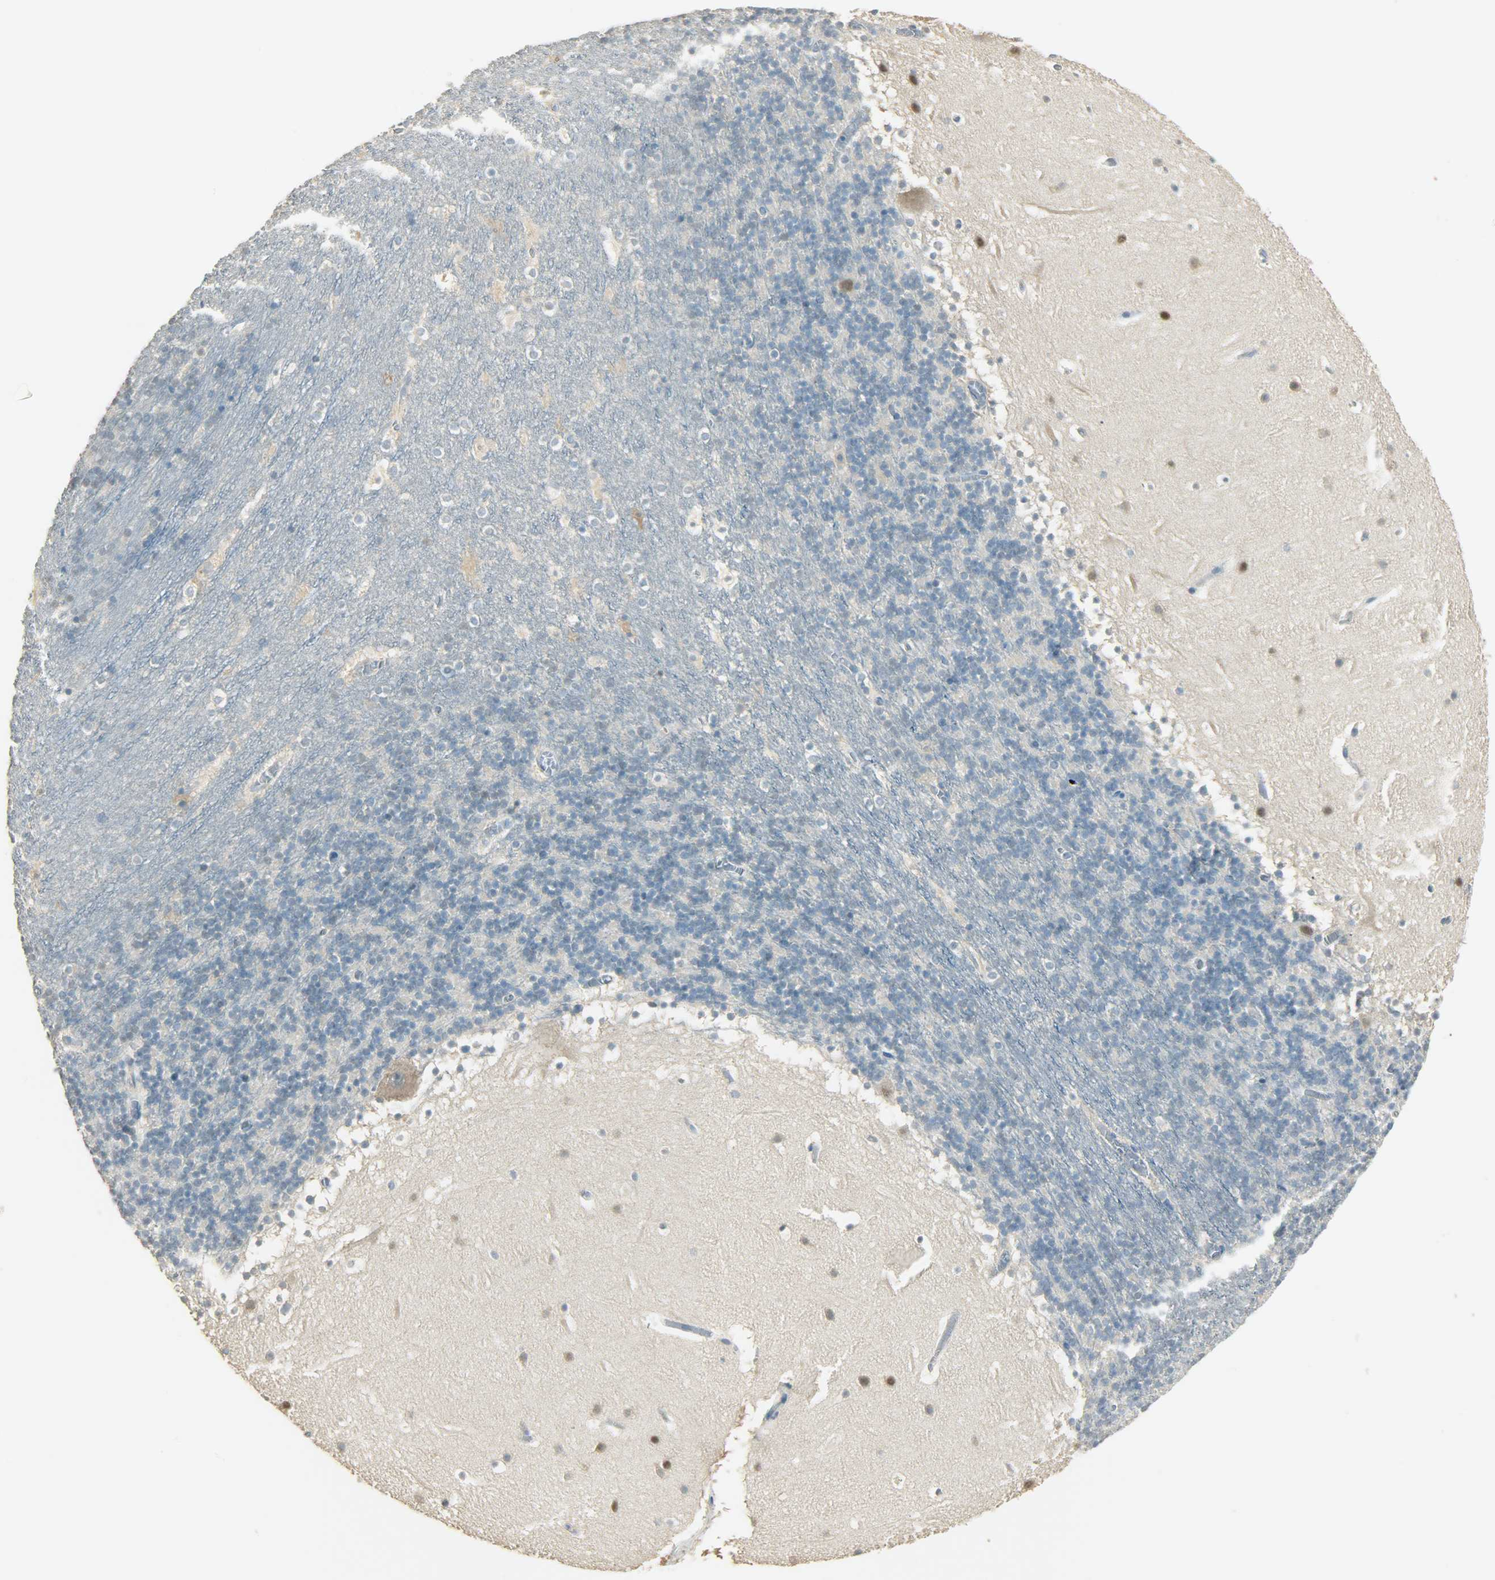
{"staining": {"intensity": "negative", "quantity": "none", "location": "none"}, "tissue": "cerebellum", "cell_type": "Cells in granular layer", "image_type": "normal", "snomed": [{"axis": "morphology", "description": "Normal tissue, NOS"}, {"axis": "topography", "description": "Cerebellum"}], "caption": "IHC micrograph of benign cerebellum: cerebellum stained with DAB (3,3'-diaminobenzidine) exhibits no significant protein positivity in cells in granular layer.", "gene": "PRMT5", "patient": {"sex": "male", "age": 45}}